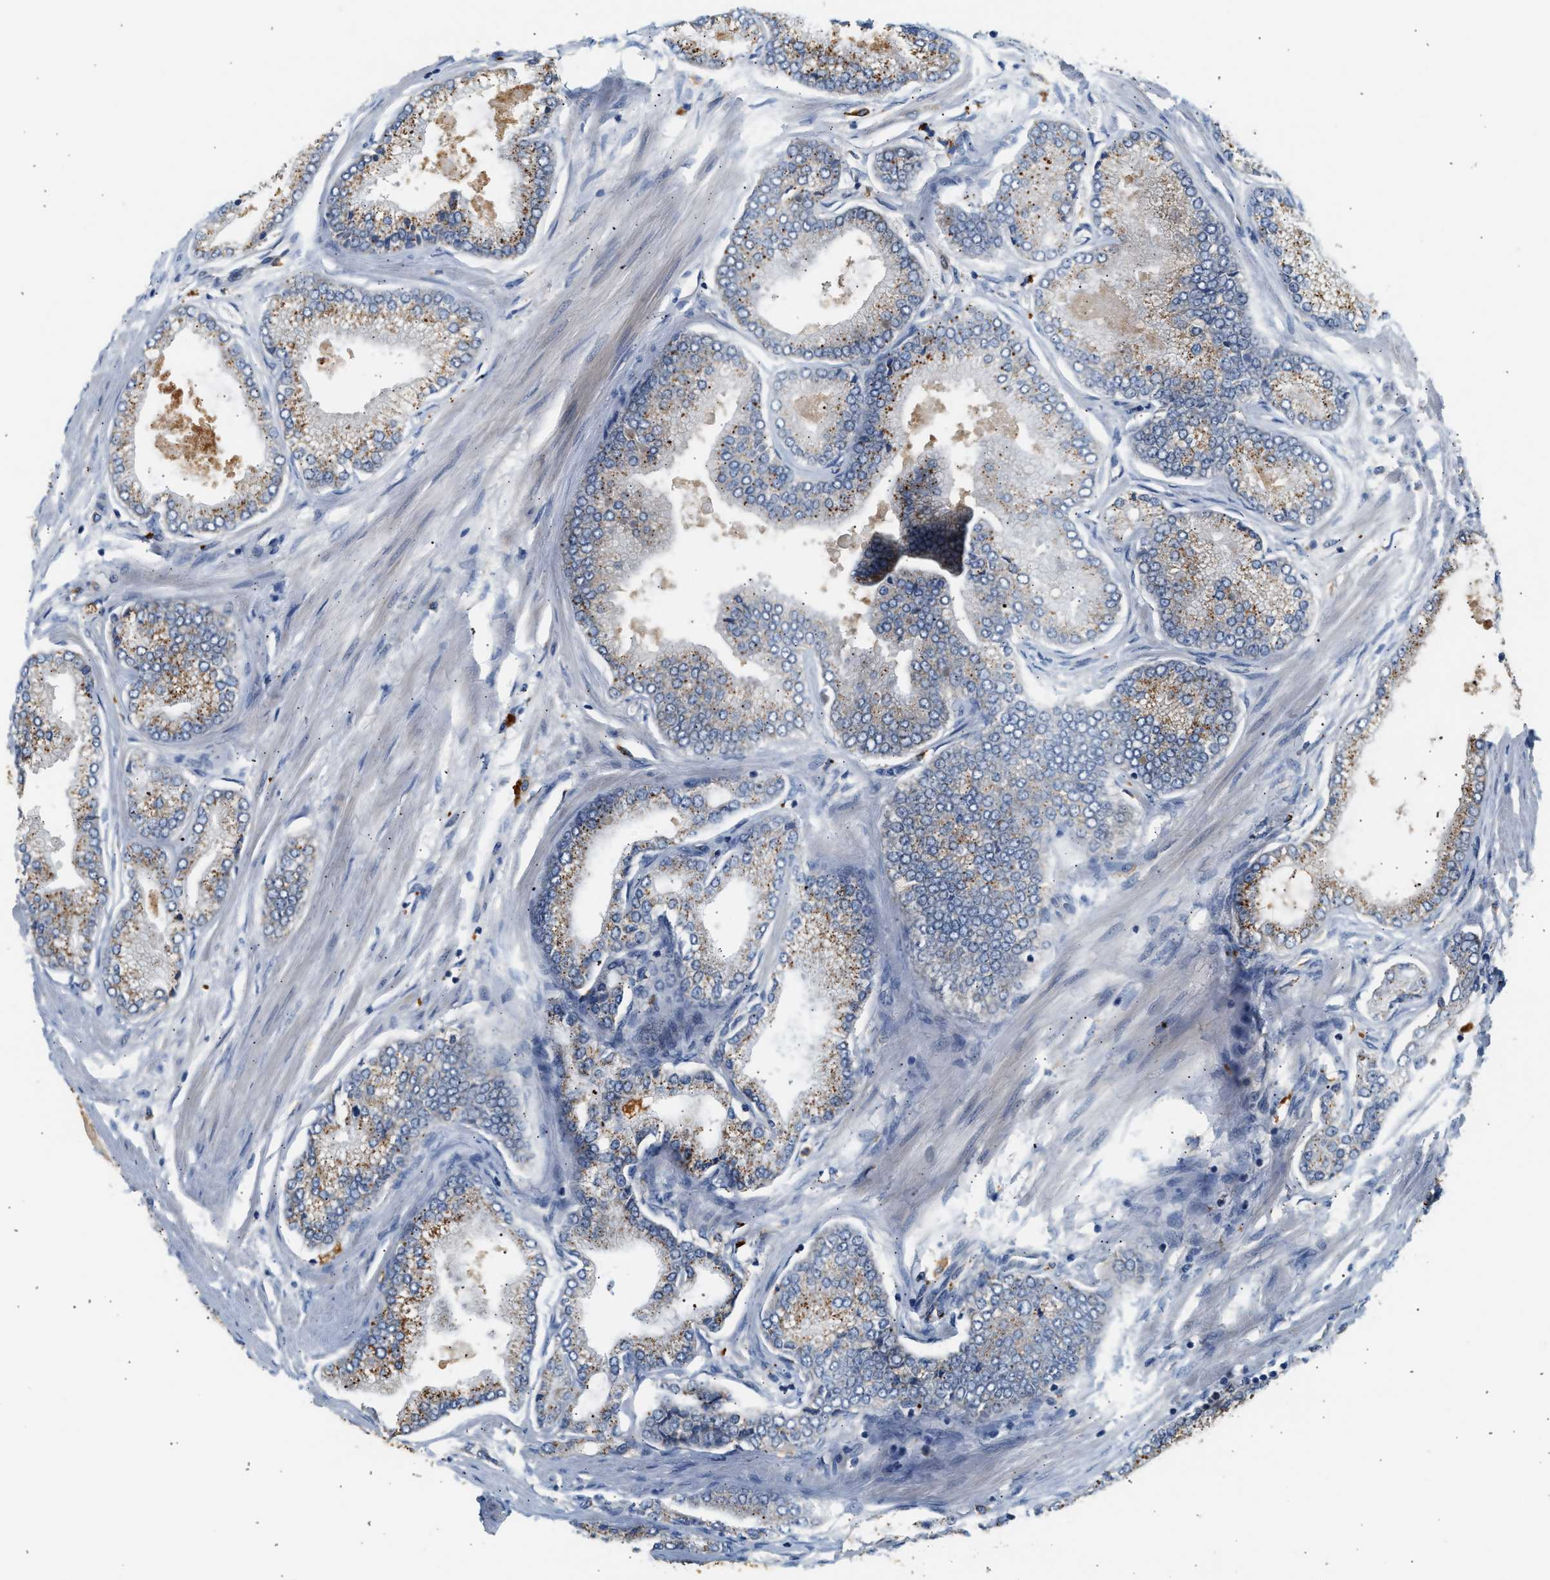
{"staining": {"intensity": "moderate", "quantity": ">75%", "location": "cytoplasmic/membranous"}, "tissue": "prostate cancer", "cell_type": "Tumor cells", "image_type": "cancer", "snomed": [{"axis": "morphology", "description": "Adenocarcinoma, High grade"}, {"axis": "topography", "description": "Prostate"}], "caption": "Human prostate cancer (high-grade adenocarcinoma) stained with a brown dye shows moderate cytoplasmic/membranous positive positivity in approximately >75% of tumor cells.", "gene": "ENTHD1", "patient": {"sex": "male", "age": 61}}